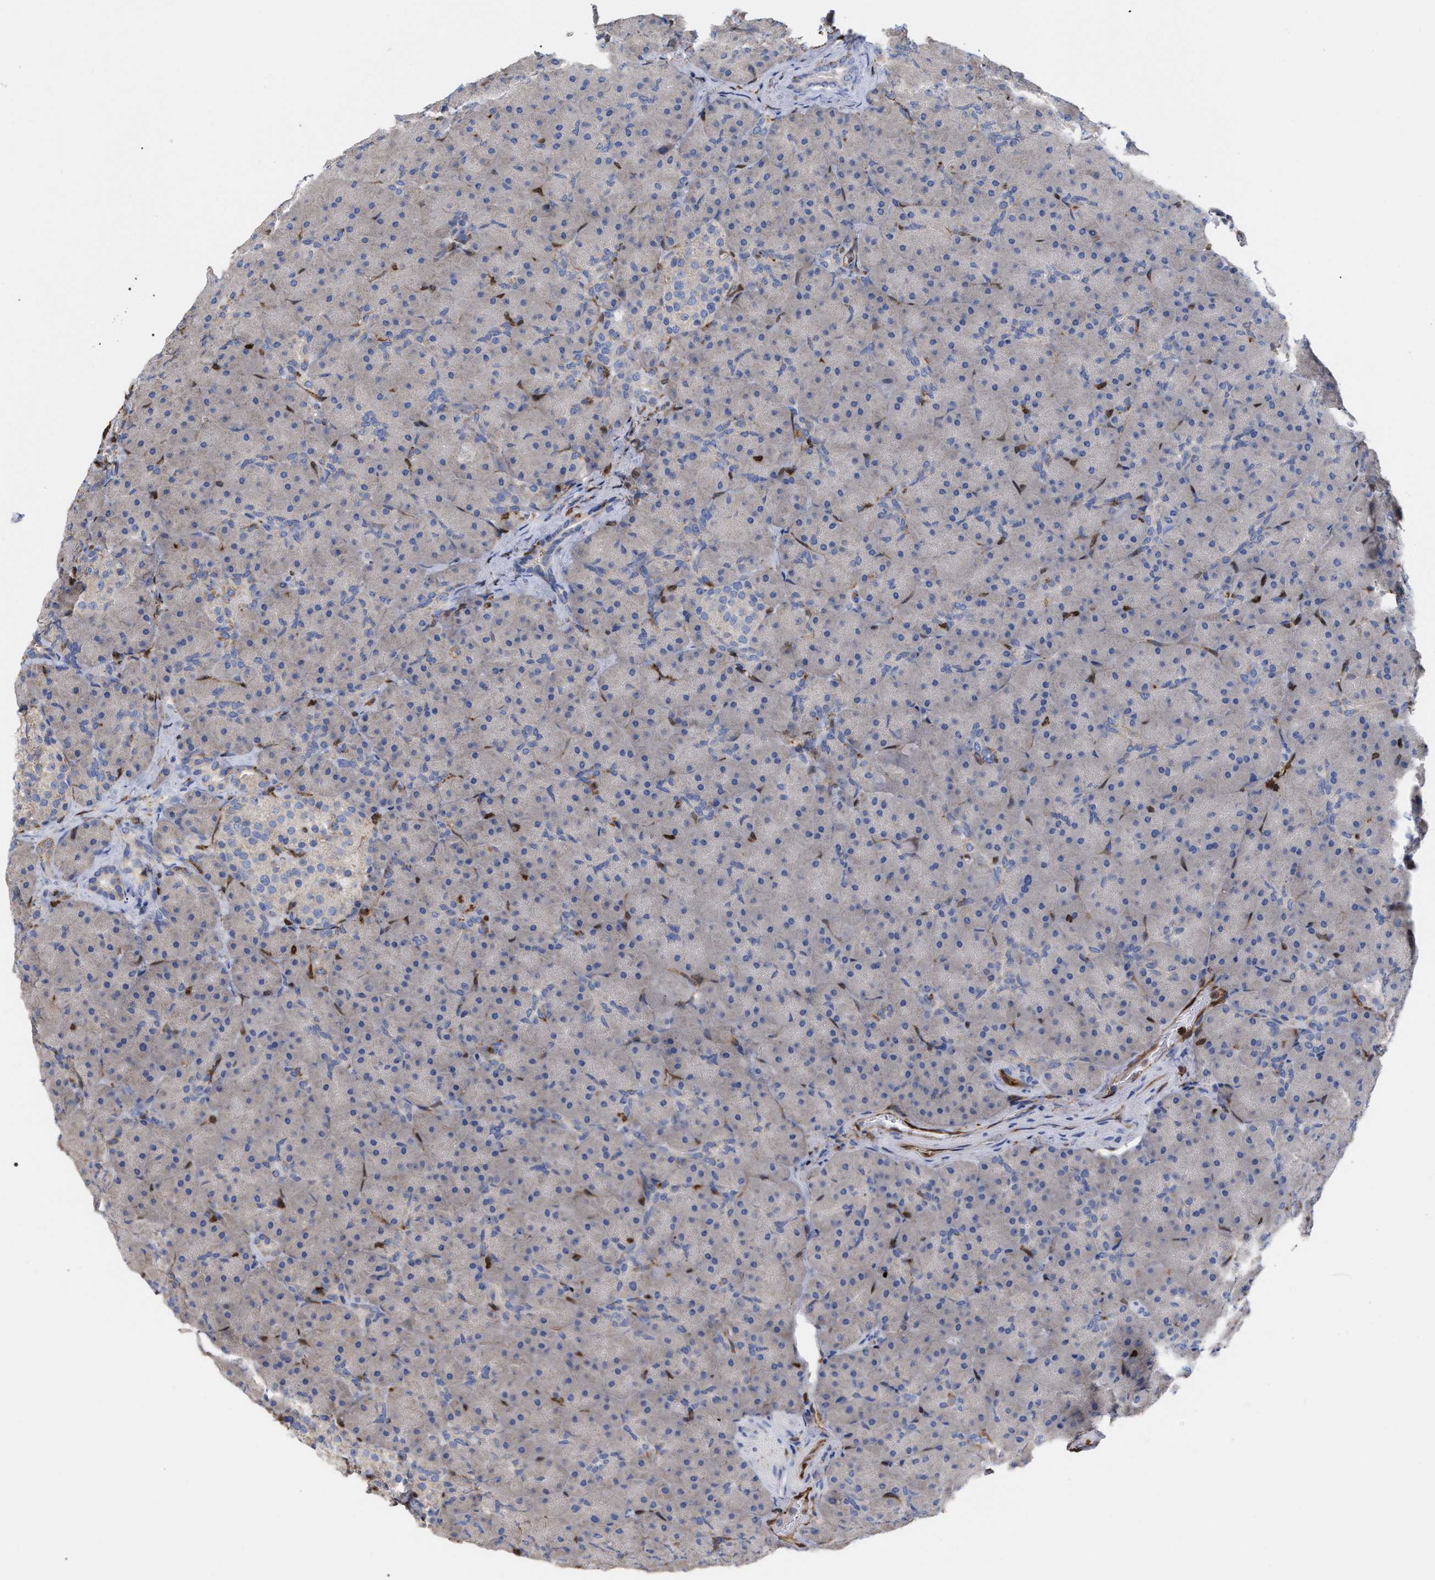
{"staining": {"intensity": "negative", "quantity": "none", "location": "none"}, "tissue": "pancreas", "cell_type": "Exocrine glandular cells", "image_type": "normal", "snomed": [{"axis": "morphology", "description": "Normal tissue, NOS"}, {"axis": "topography", "description": "Pancreas"}], "caption": "Histopathology image shows no significant protein expression in exocrine glandular cells of unremarkable pancreas. (Immunohistochemistry (ihc), brightfield microscopy, high magnification).", "gene": "GIMAP4", "patient": {"sex": "male", "age": 66}}